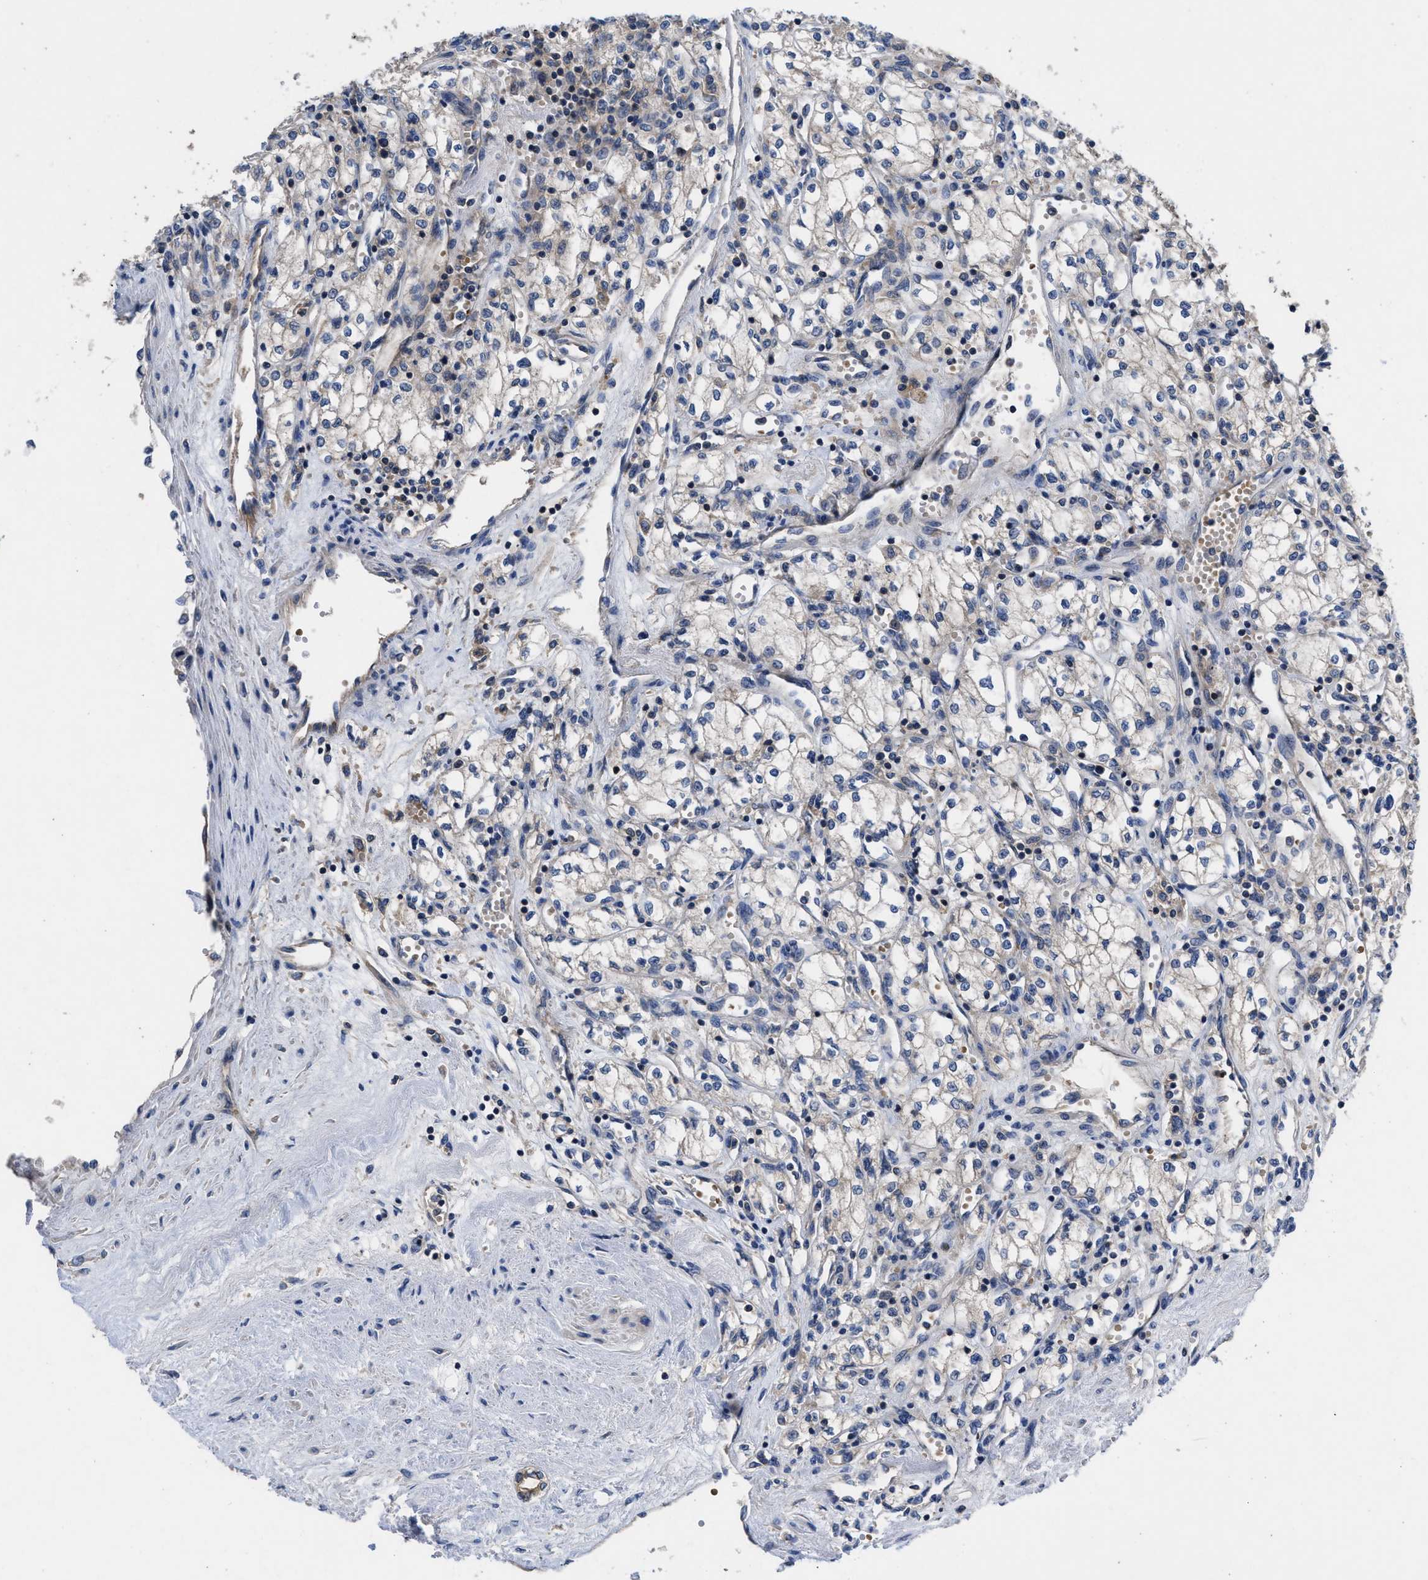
{"staining": {"intensity": "weak", "quantity": "<25%", "location": "cytoplasmic/membranous"}, "tissue": "renal cancer", "cell_type": "Tumor cells", "image_type": "cancer", "snomed": [{"axis": "morphology", "description": "Adenocarcinoma, NOS"}, {"axis": "topography", "description": "Kidney"}], "caption": "This is an immunohistochemistry (IHC) micrograph of human adenocarcinoma (renal). There is no staining in tumor cells.", "gene": "YBEY", "patient": {"sex": "male", "age": 59}}